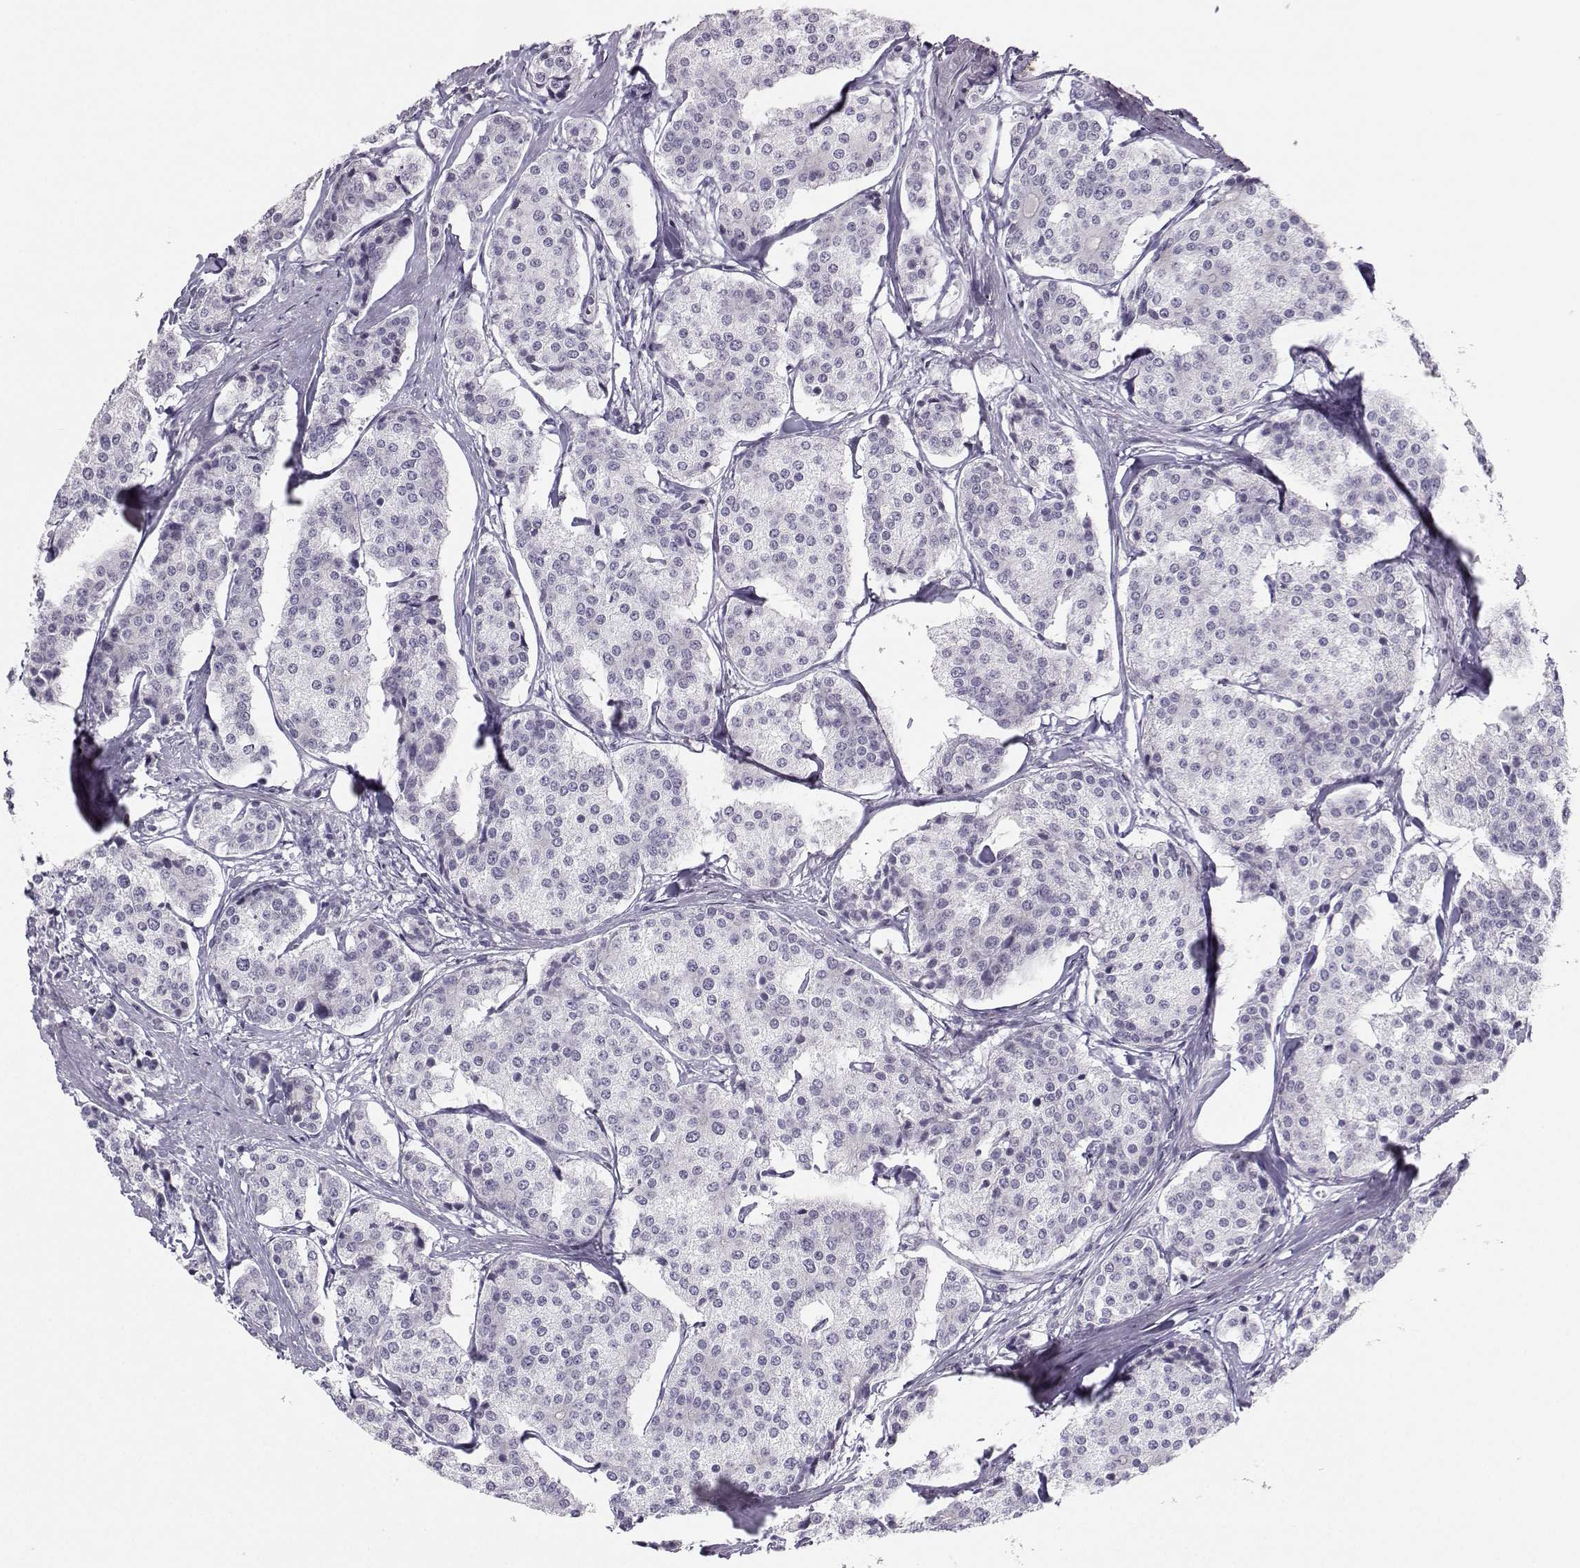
{"staining": {"intensity": "negative", "quantity": "none", "location": "none"}, "tissue": "carcinoid", "cell_type": "Tumor cells", "image_type": "cancer", "snomed": [{"axis": "morphology", "description": "Carcinoid, malignant, NOS"}, {"axis": "topography", "description": "Small intestine"}], "caption": "Tumor cells show no significant staining in malignant carcinoid.", "gene": "LHX1", "patient": {"sex": "female", "age": 65}}